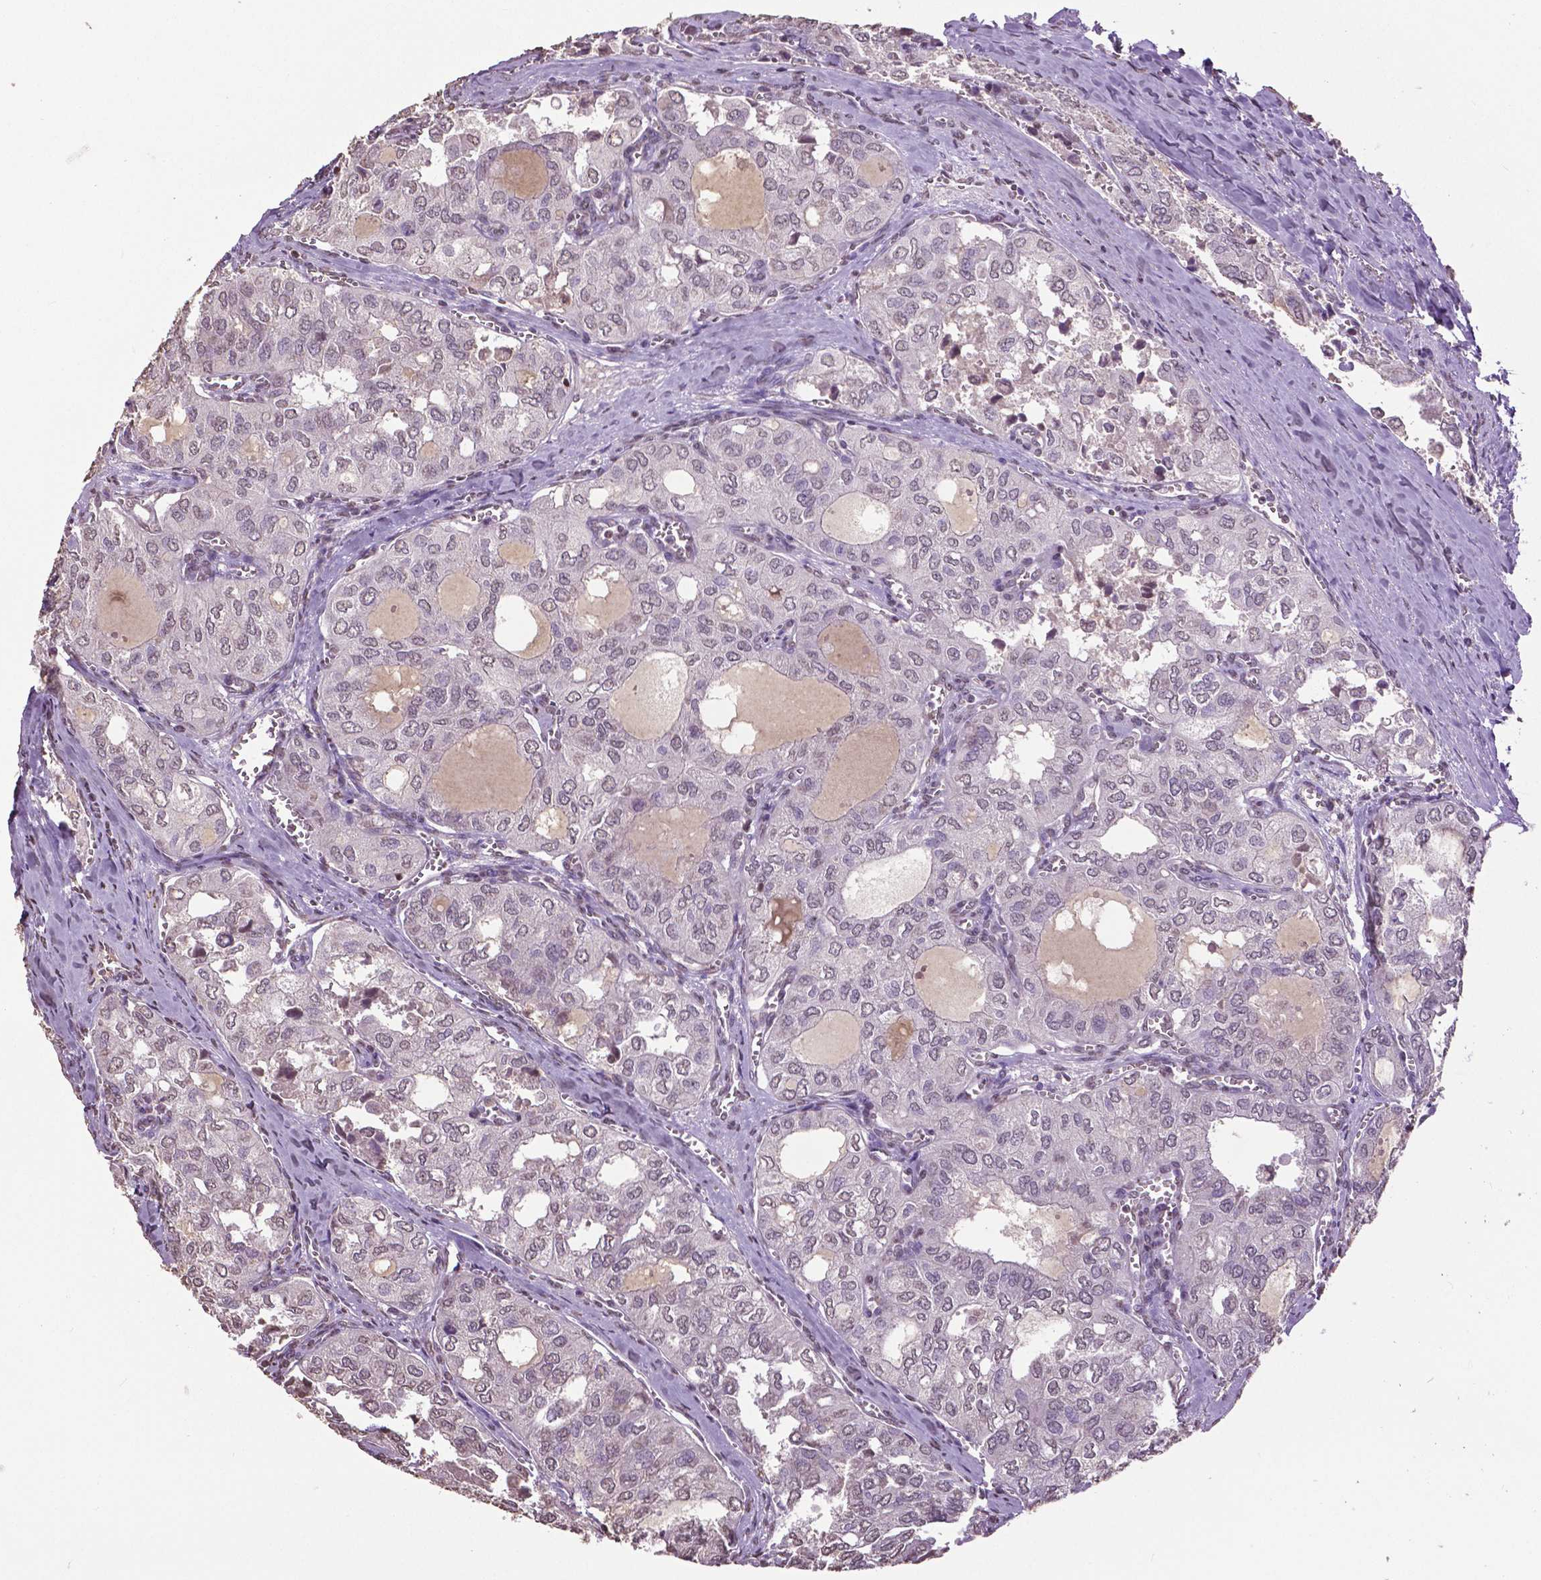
{"staining": {"intensity": "negative", "quantity": "none", "location": "none"}, "tissue": "thyroid cancer", "cell_type": "Tumor cells", "image_type": "cancer", "snomed": [{"axis": "morphology", "description": "Follicular adenoma carcinoma, NOS"}, {"axis": "topography", "description": "Thyroid gland"}], "caption": "Tumor cells are negative for brown protein staining in thyroid cancer.", "gene": "RUNX3", "patient": {"sex": "male", "age": 75}}